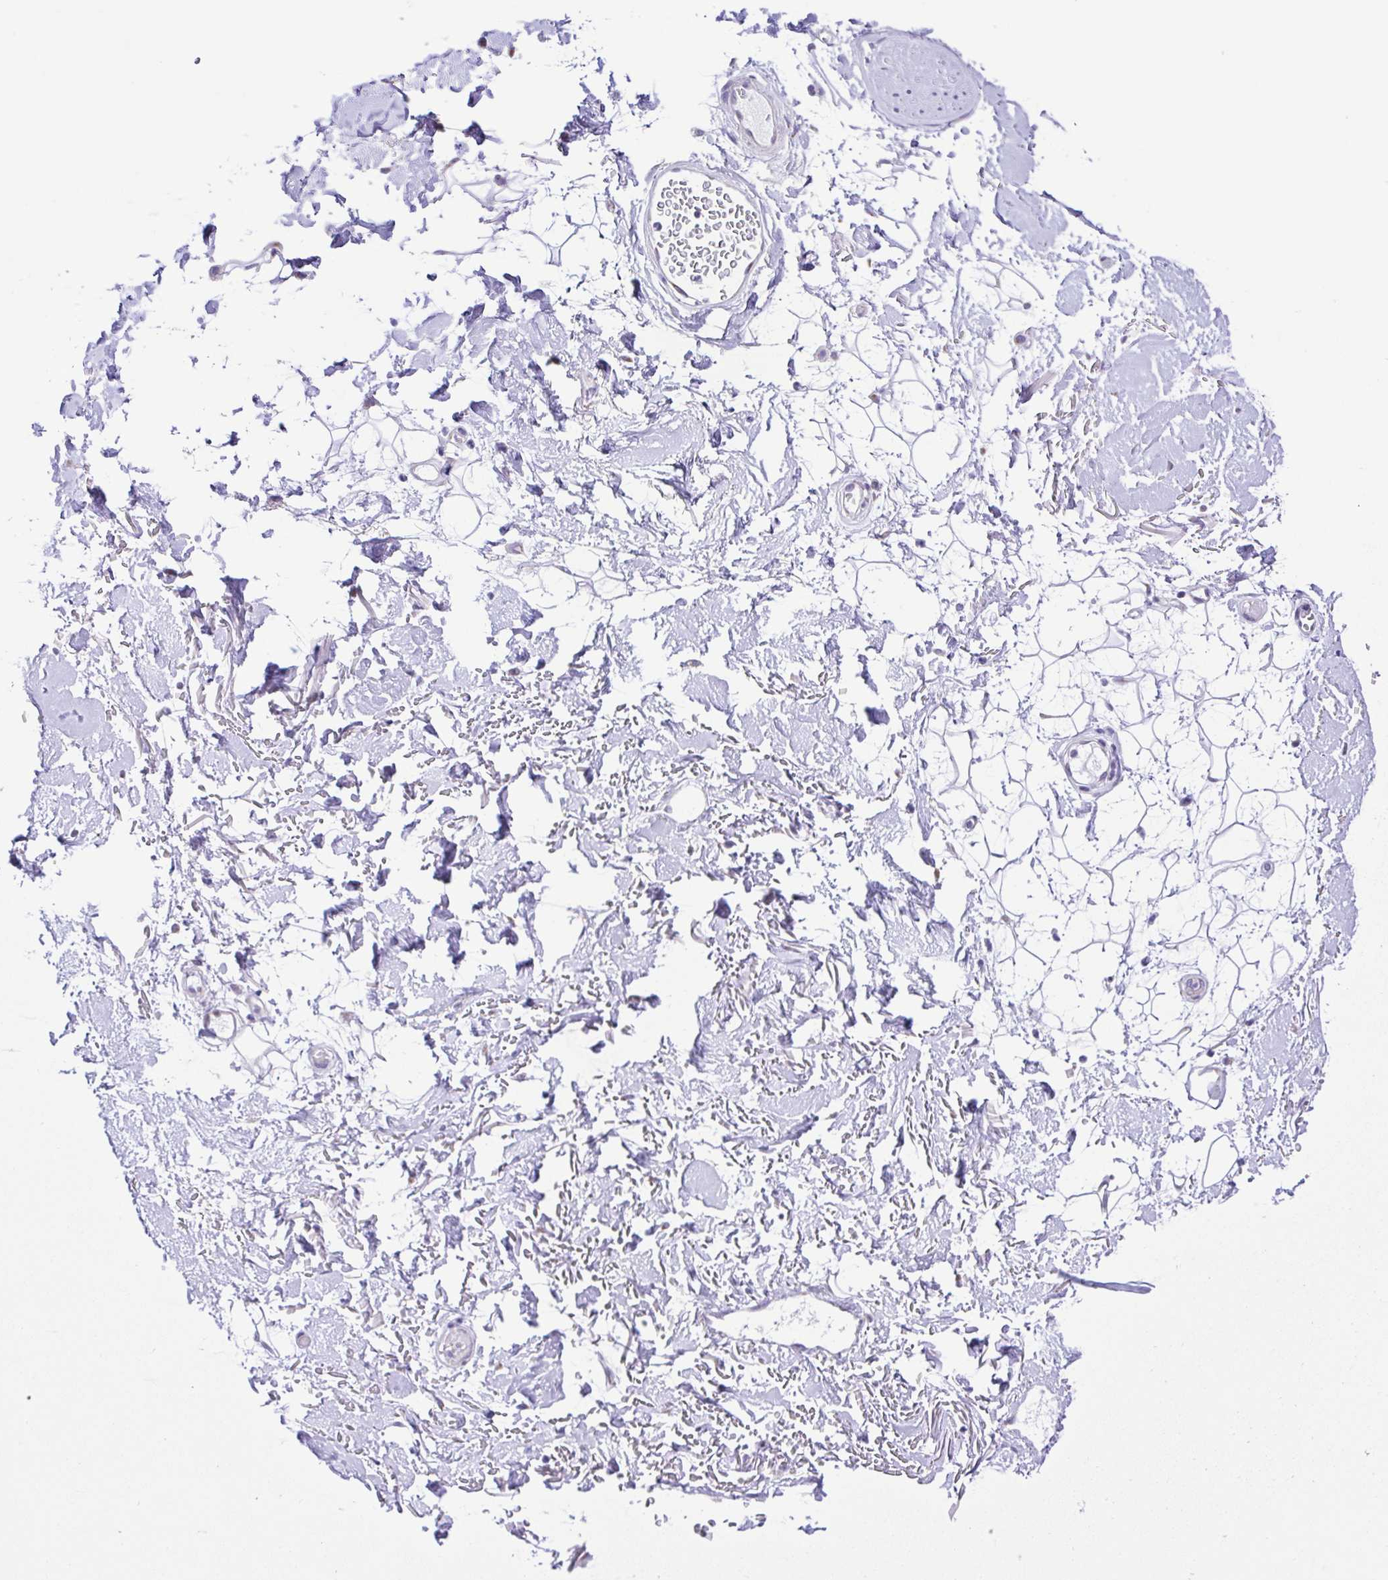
{"staining": {"intensity": "negative", "quantity": "none", "location": "none"}, "tissue": "adipose tissue", "cell_type": "Adipocytes", "image_type": "normal", "snomed": [{"axis": "morphology", "description": "Normal tissue, NOS"}, {"axis": "topography", "description": "Anal"}, {"axis": "topography", "description": "Peripheral nerve tissue"}], "caption": "Photomicrograph shows no protein positivity in adipocytes of normal adipose tissue.", "gene": "ENSG00000286022", "patient": {"sex": "male", "age": 78}}